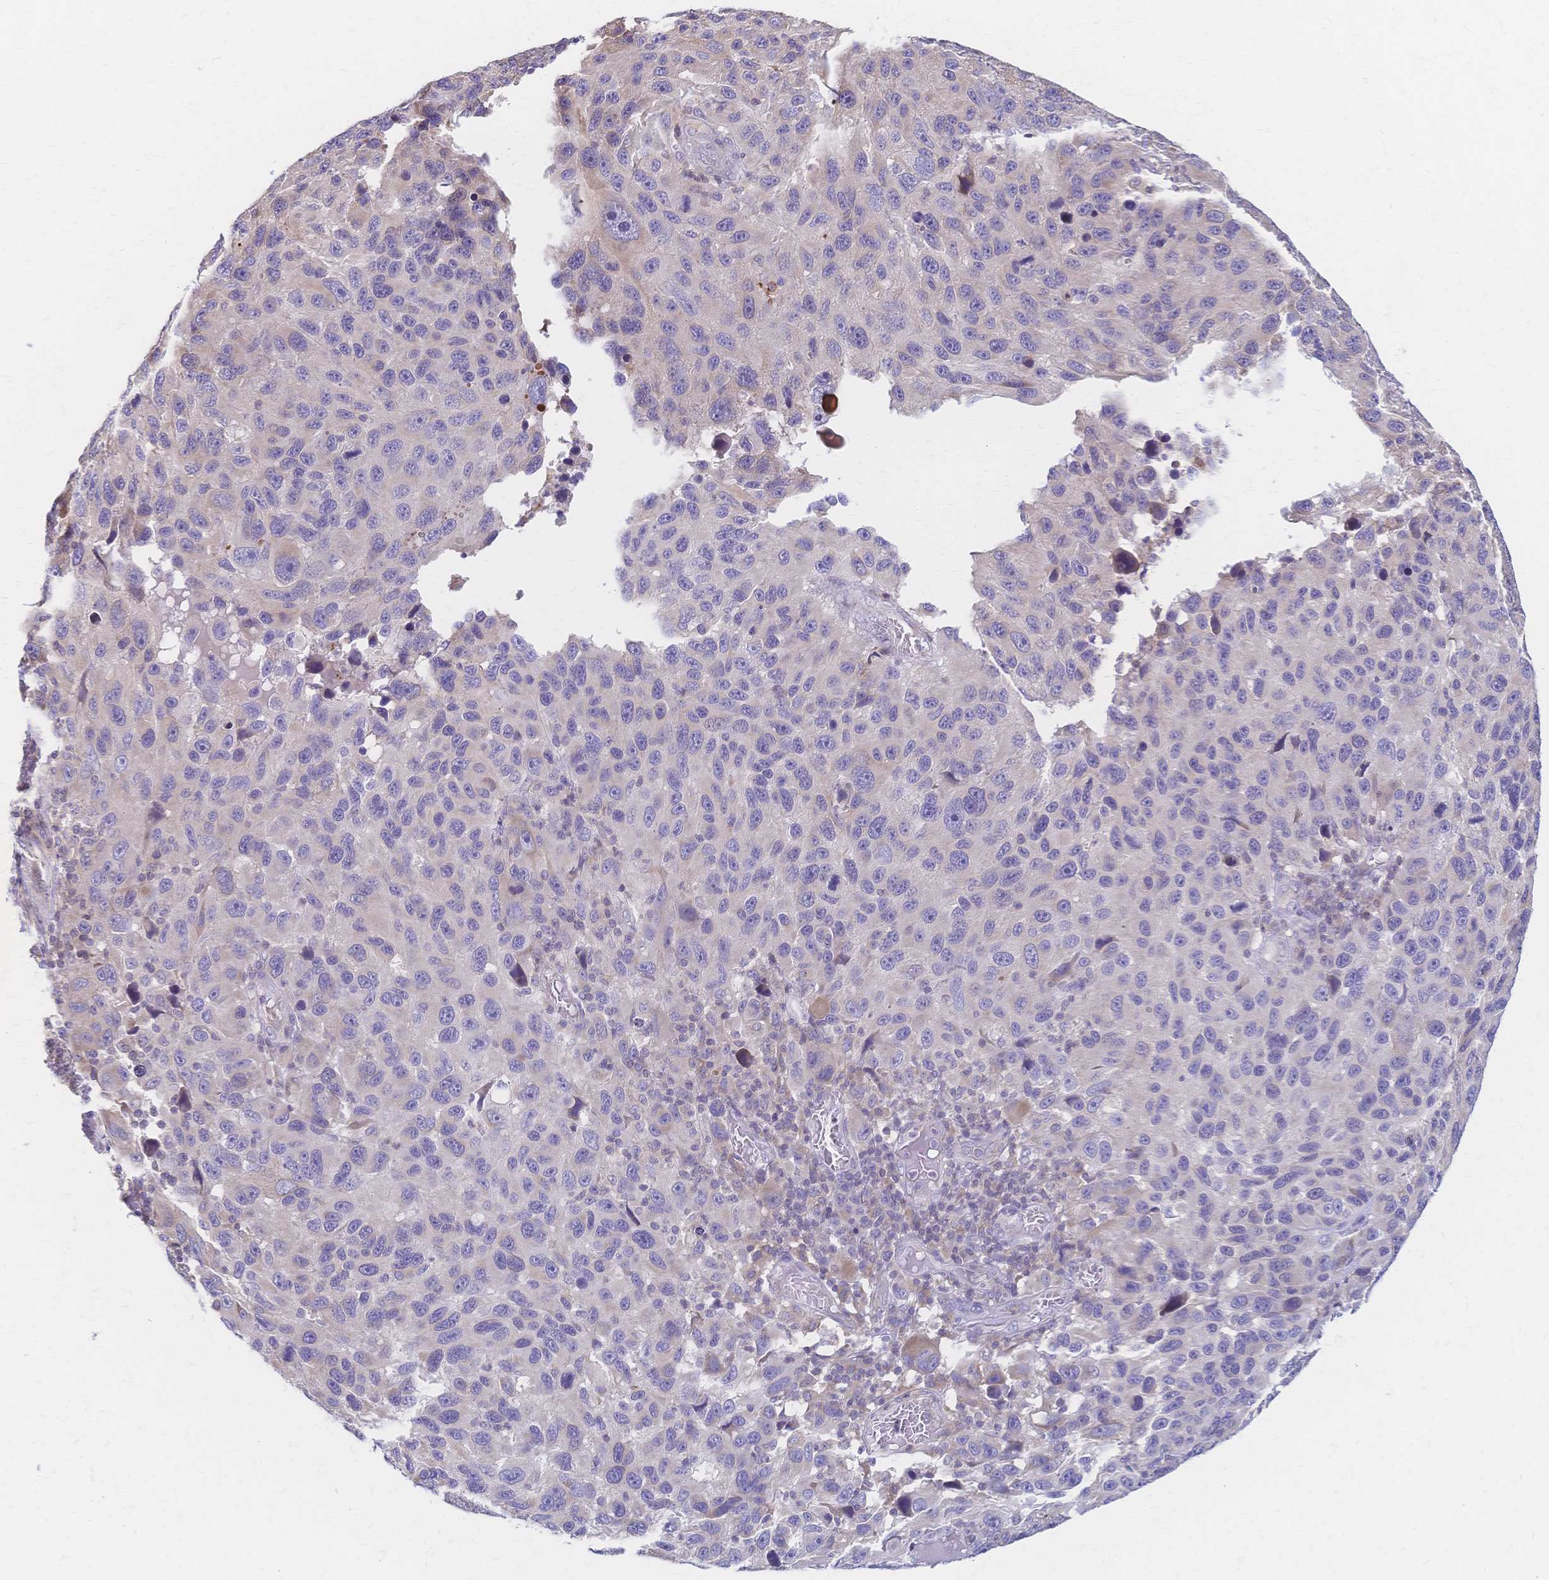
{"staining": {"intensity": "negative", "quantity": "none", "location": "none"}, "tissue": "melanoma", "cell_type": "Tumor cells", "image_type": "cancer", "snomed": [{"axis": "morphology", "description": "Malignant melanoma, NOS"}, {"axis": "topography", "description": "Skin"}], "caption": "IHC of malignant melanoma displays no staining in tumor cells.", "gene": "CYB5A", "patient": {"sex": "male", "age": 53}}